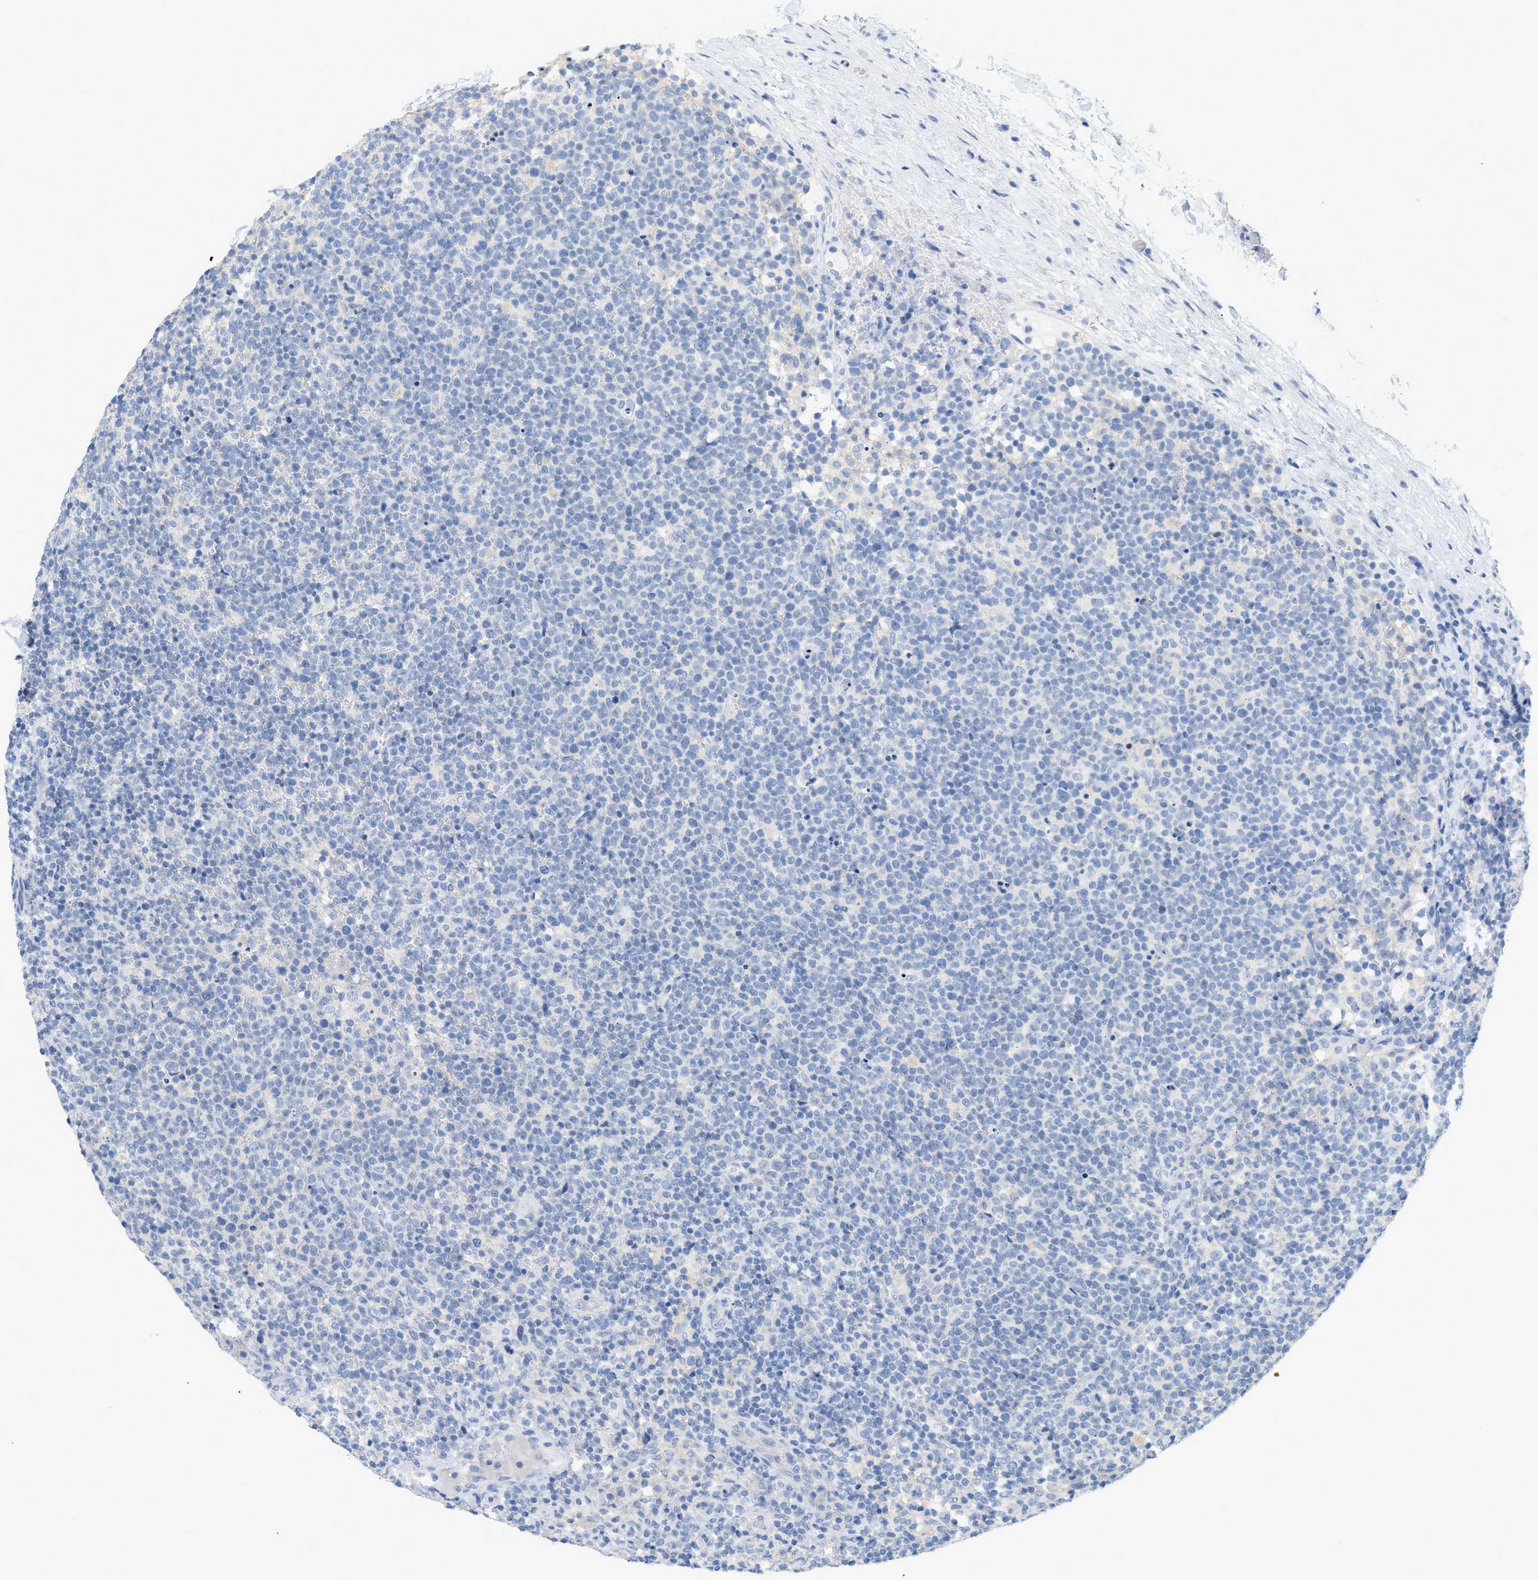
{"staining": {"intensity": "negative", "quantity": "none", "location": "none"}, "tissue": "lymphoma", "cell_type": "Tumor cells", "image_type": "cancer", "snomed": [{"axis": "morphology", "description": "Malignant lymphoma, non-Hodgkin's type, High grade"}, {"axis": "topography", "description": "Lymph node"}], "caption": "A high-resolution micrograph shows immunohistochemistry (IHC) staining of malignant lymphoma, non-Hodgkin's type (high-grade), which shows no significant staining in tumor cells.", "gene": "PAPPA", "patient": {"sex": "male", "age": 61}}